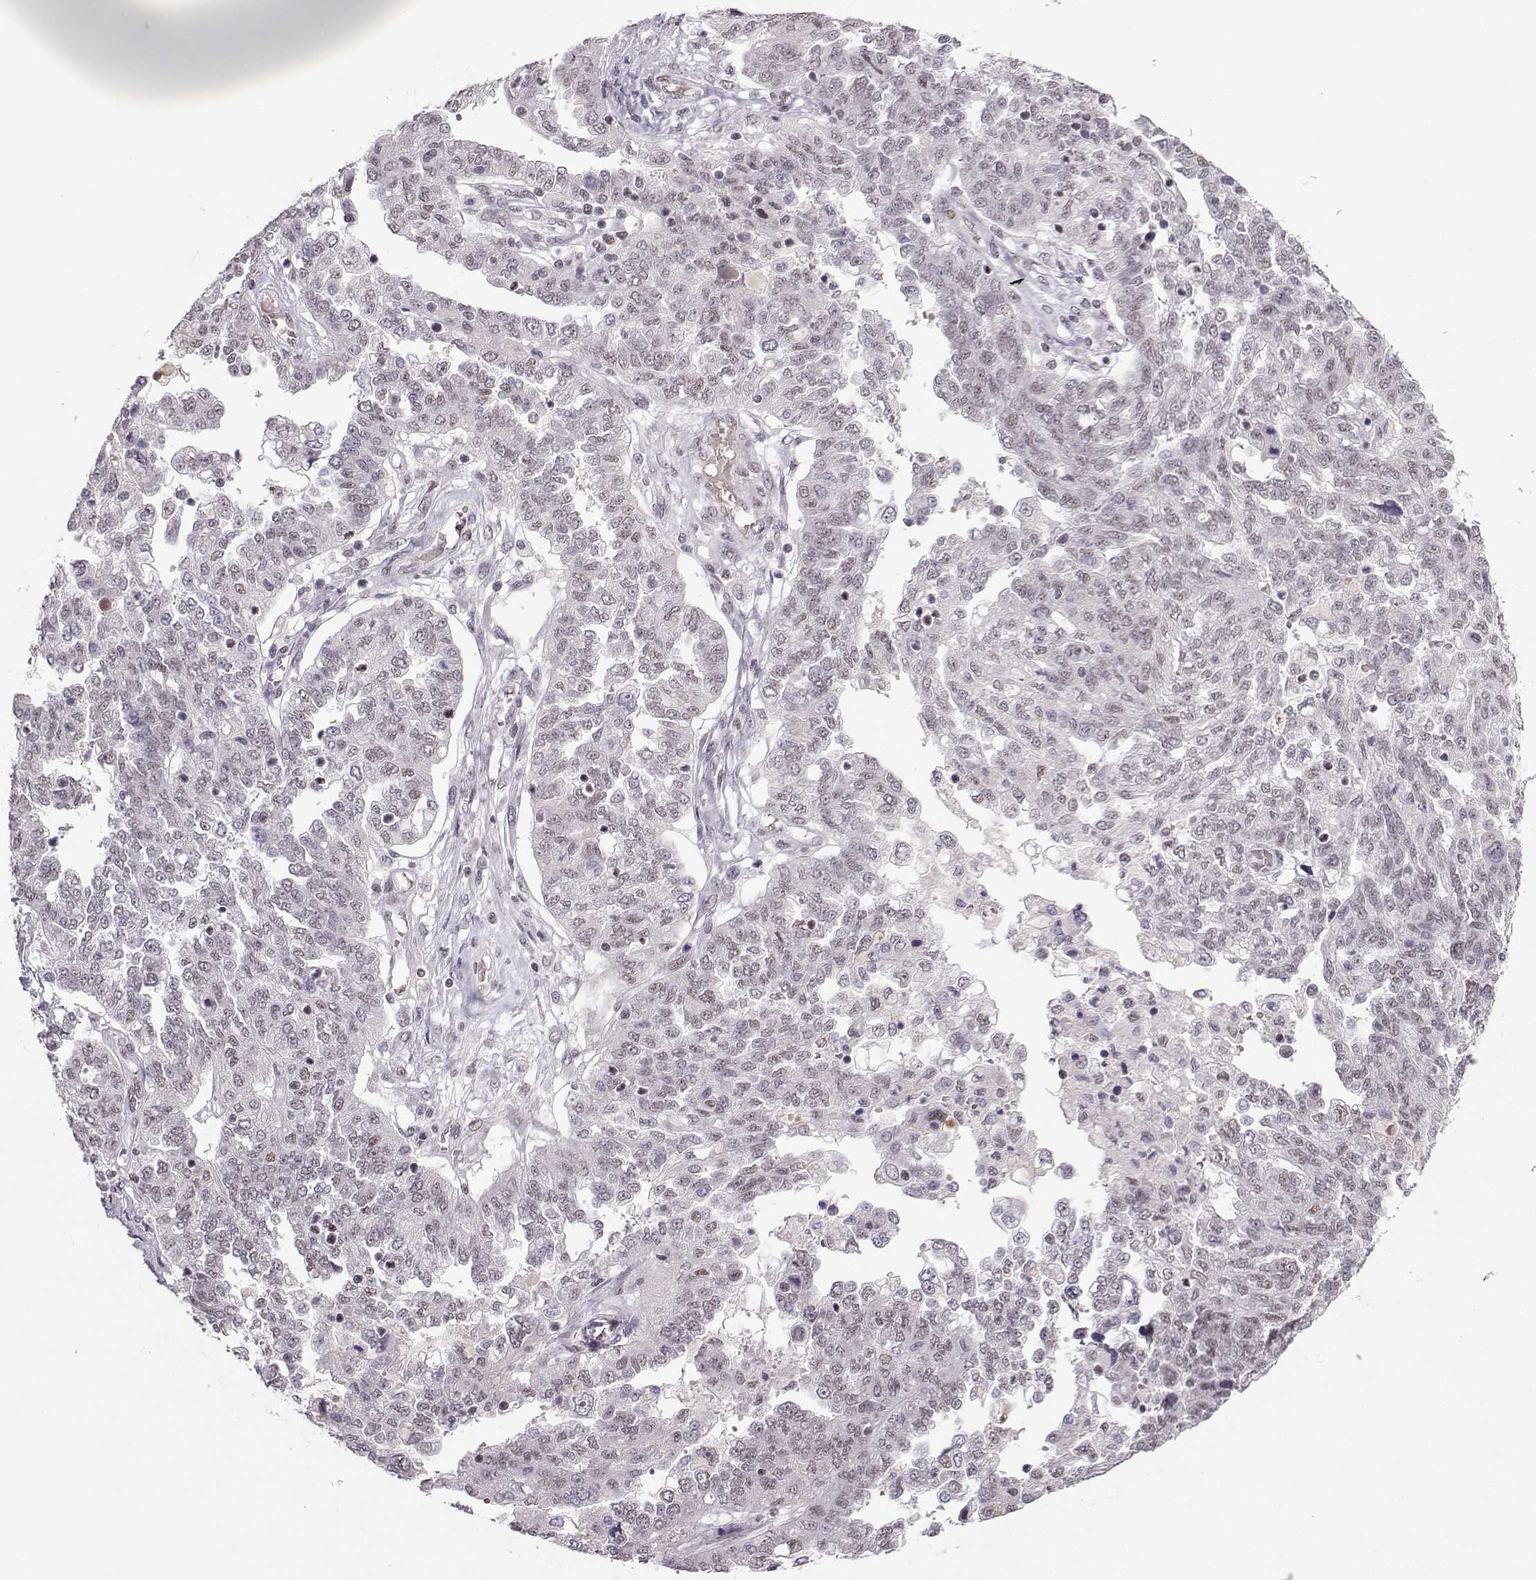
{"staining": {"intensity": "weak", "quantity": "<25%", "location": "nuclear"}, "tissue": "ovarian cancer", "cell_type": "Tumor cells", "image_type": "cancer", "snomed": [{"axis": "morphology", "description": "Cystadenocarcinoma, serous, NOS"}, {"axis": "topography", "description": "Ovary"}], "caption": "IHC of serous cystadenocarcinoma (ovarian) exhibits no staining in tumor cells.", "gene": "LIN28A", "patient": {"sex": "female", "age": 67}}